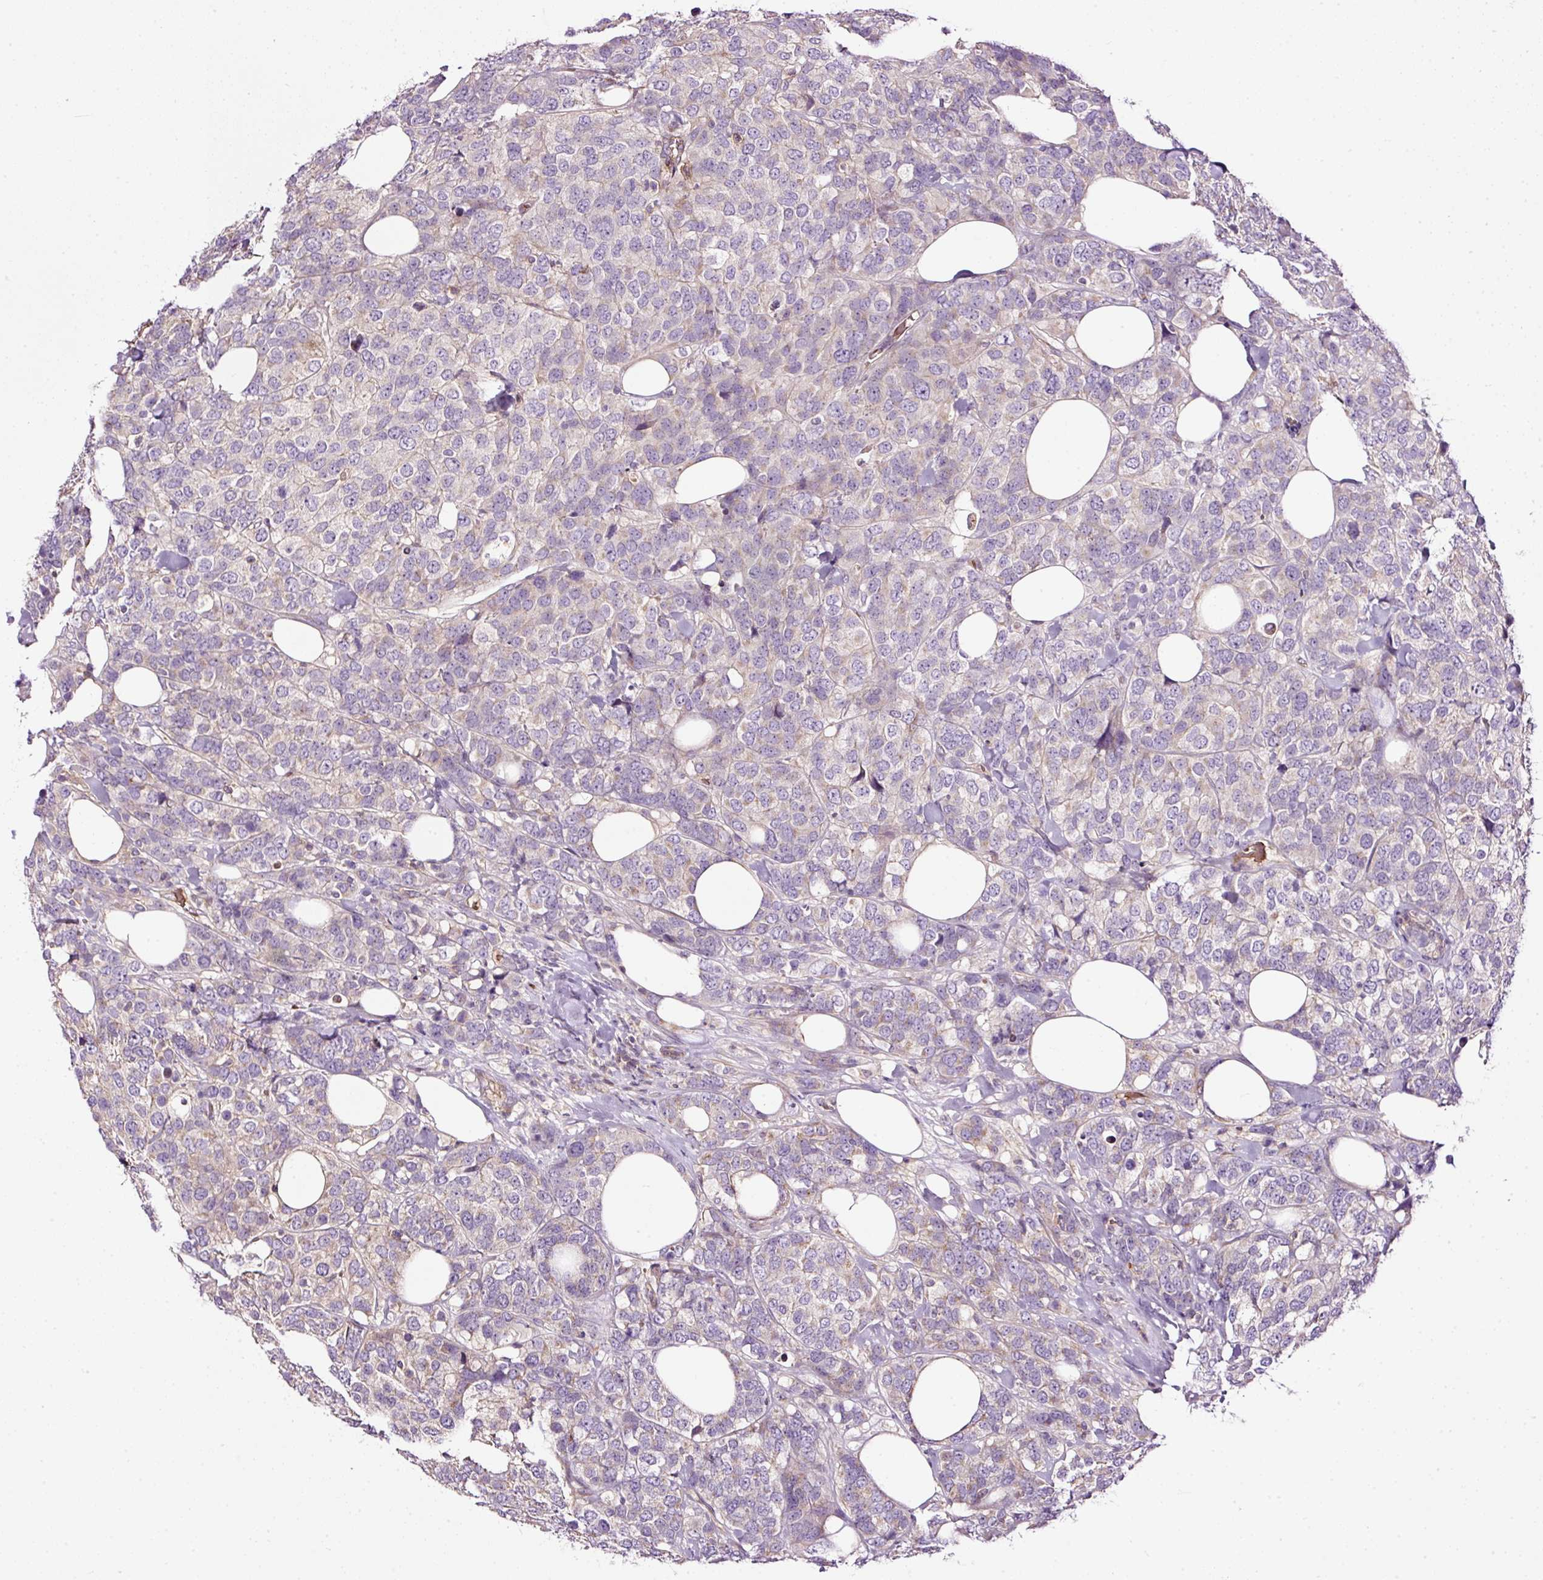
{"staining": {"intensity": "negative", "quantity": "none", "location": "none"}, "tissue": "breast cancer", "cell_type": "Tumor cells", "image_type": "cancer", "snomed": [{"axis": "morphology", "description": "Lobular carcinoma"}, {"axis": "topography", "description": "Breast"}], "caption": "Immunohistochemistry (IHC) photomicrograph of neoplastic tissue: breast cancer (lobular carcinoma) stained with DAB (3,3'-diaminobenzidine) demonstrates no significant protein expression in tumor cells.", "gene": "USHBP1", "patient": {"sex": "female", "age": 59}}